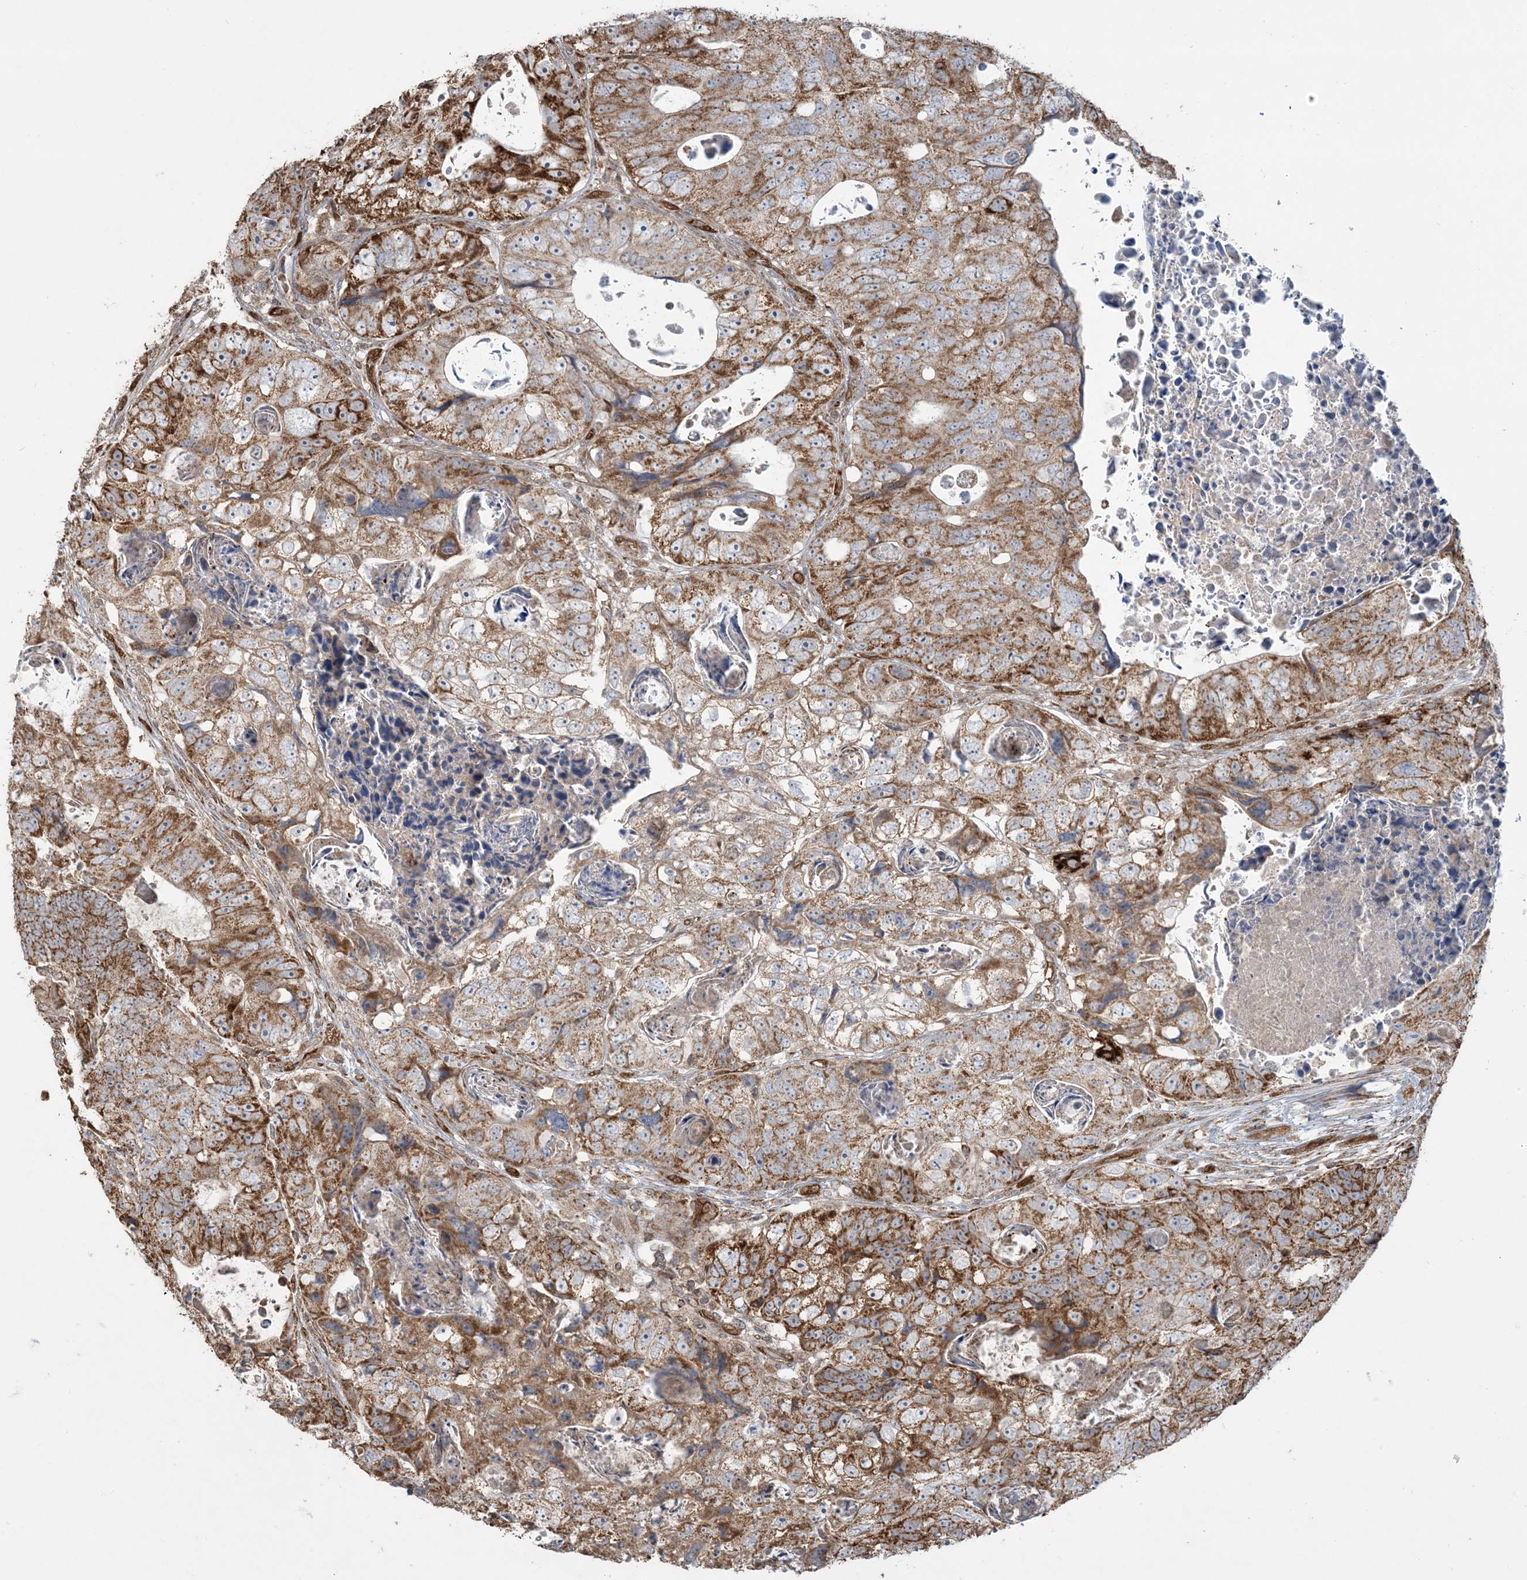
{"staining": {"intensity": "strong", "quantity": ">75%", "location": "cytoplasmic/membranous"}, "tissue": "colorectal cancer", "cell_type": "Tumor cells", "image_type": "cancer", "snomed": [{"axis": "morphology", "description": "Adenocarcinoma, NOS"}, {"axis": "topography", "description": "Rectum"}], "caption": "A brown stain highlights strong cytoplasmic/membranous expression of a protein in colorectal cancer tumor cells.", "gene": "PPM1F", "patient": {"sex": "male", "age": 59}}